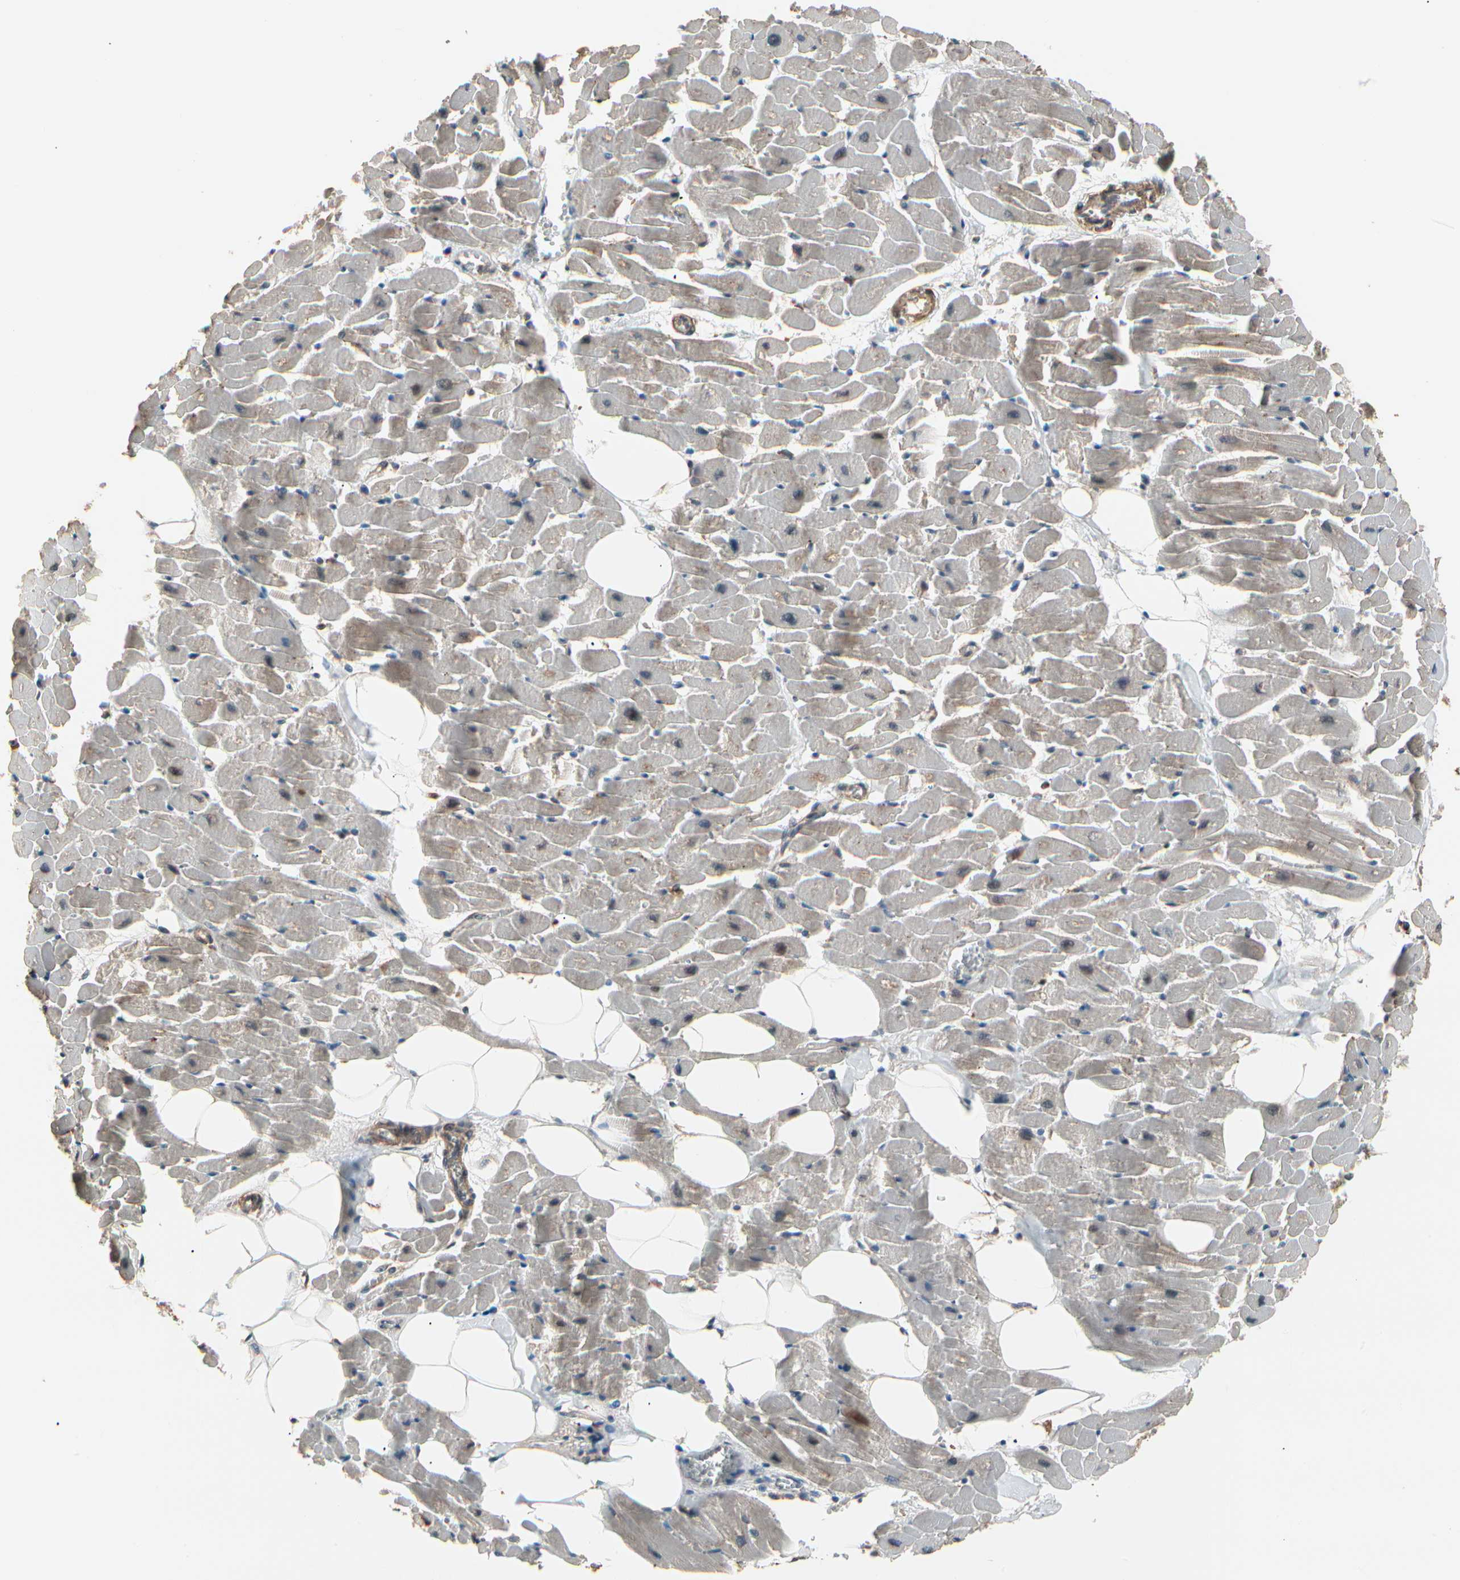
{"staining": {"intensity": "weak", "quantity": "<25%", "location": "cytoplasmic/membranous"}, "tissue": "heart muscle", "cell_type": "Cardiomyocytes", "image_type": "normal", "snomed": [{"axis": "morphology", "description": "Normal tissue, NOS"}, {"axis": "topography", "description": "Heart"}], "caption": "Immunohistochemistry (IHC) micrograph of unremarkable heart muscle stained for a protein (brown), which exhibits no expression in cardiomyocytes. Brightfield microscopy of immunohistochemistry (IHC) stained with DAB (brown) and hematoxylin (blue), captured at high magnification.", "gene": "MAPK13", "patient": {"sex": "female", "age": 19}}